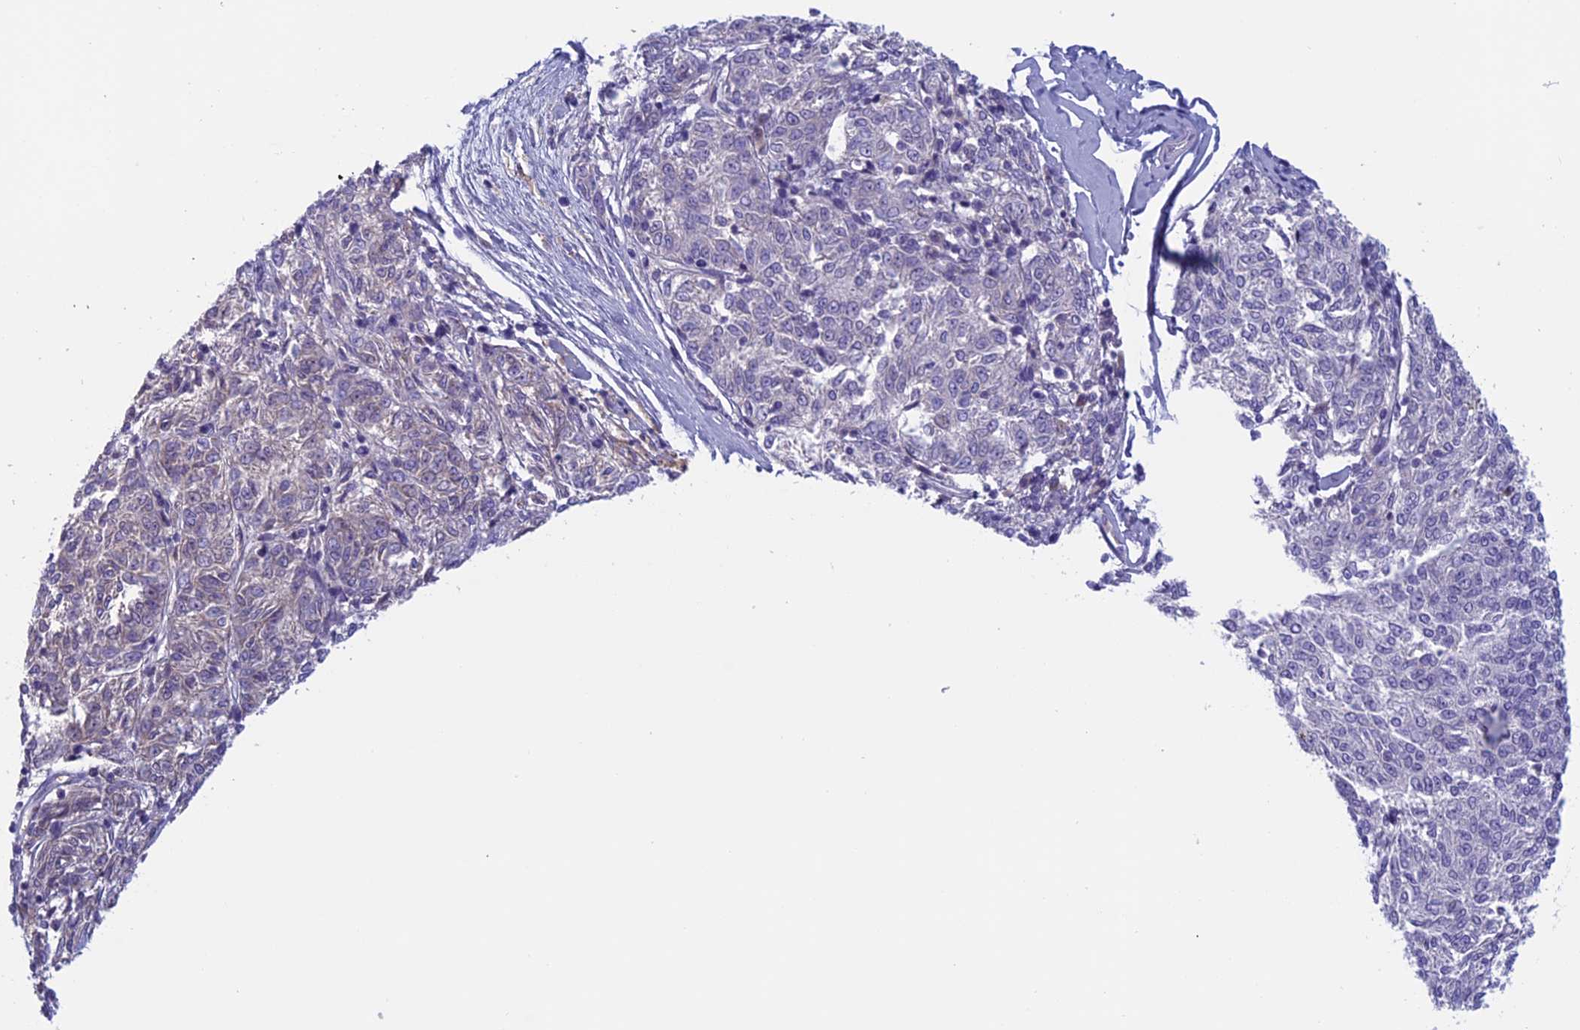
{"staining": {"intensity": "negative", "quantity": "none", "location": "none"}, "tissue": "melanoma", "cell_type": "Tumor cells", "image_type": "cancer", "snomed": [{"axis": "morphology", "description": "Malignant melanoma, NOS"}, {"axis": "topography", "description": "Skin"}], "caption": "Histopathology image shows no protein expression in tumor cells of melanoma tissue.", "gene": "ANGPTL2", "patient": {"sex": "female", "age": 72}}